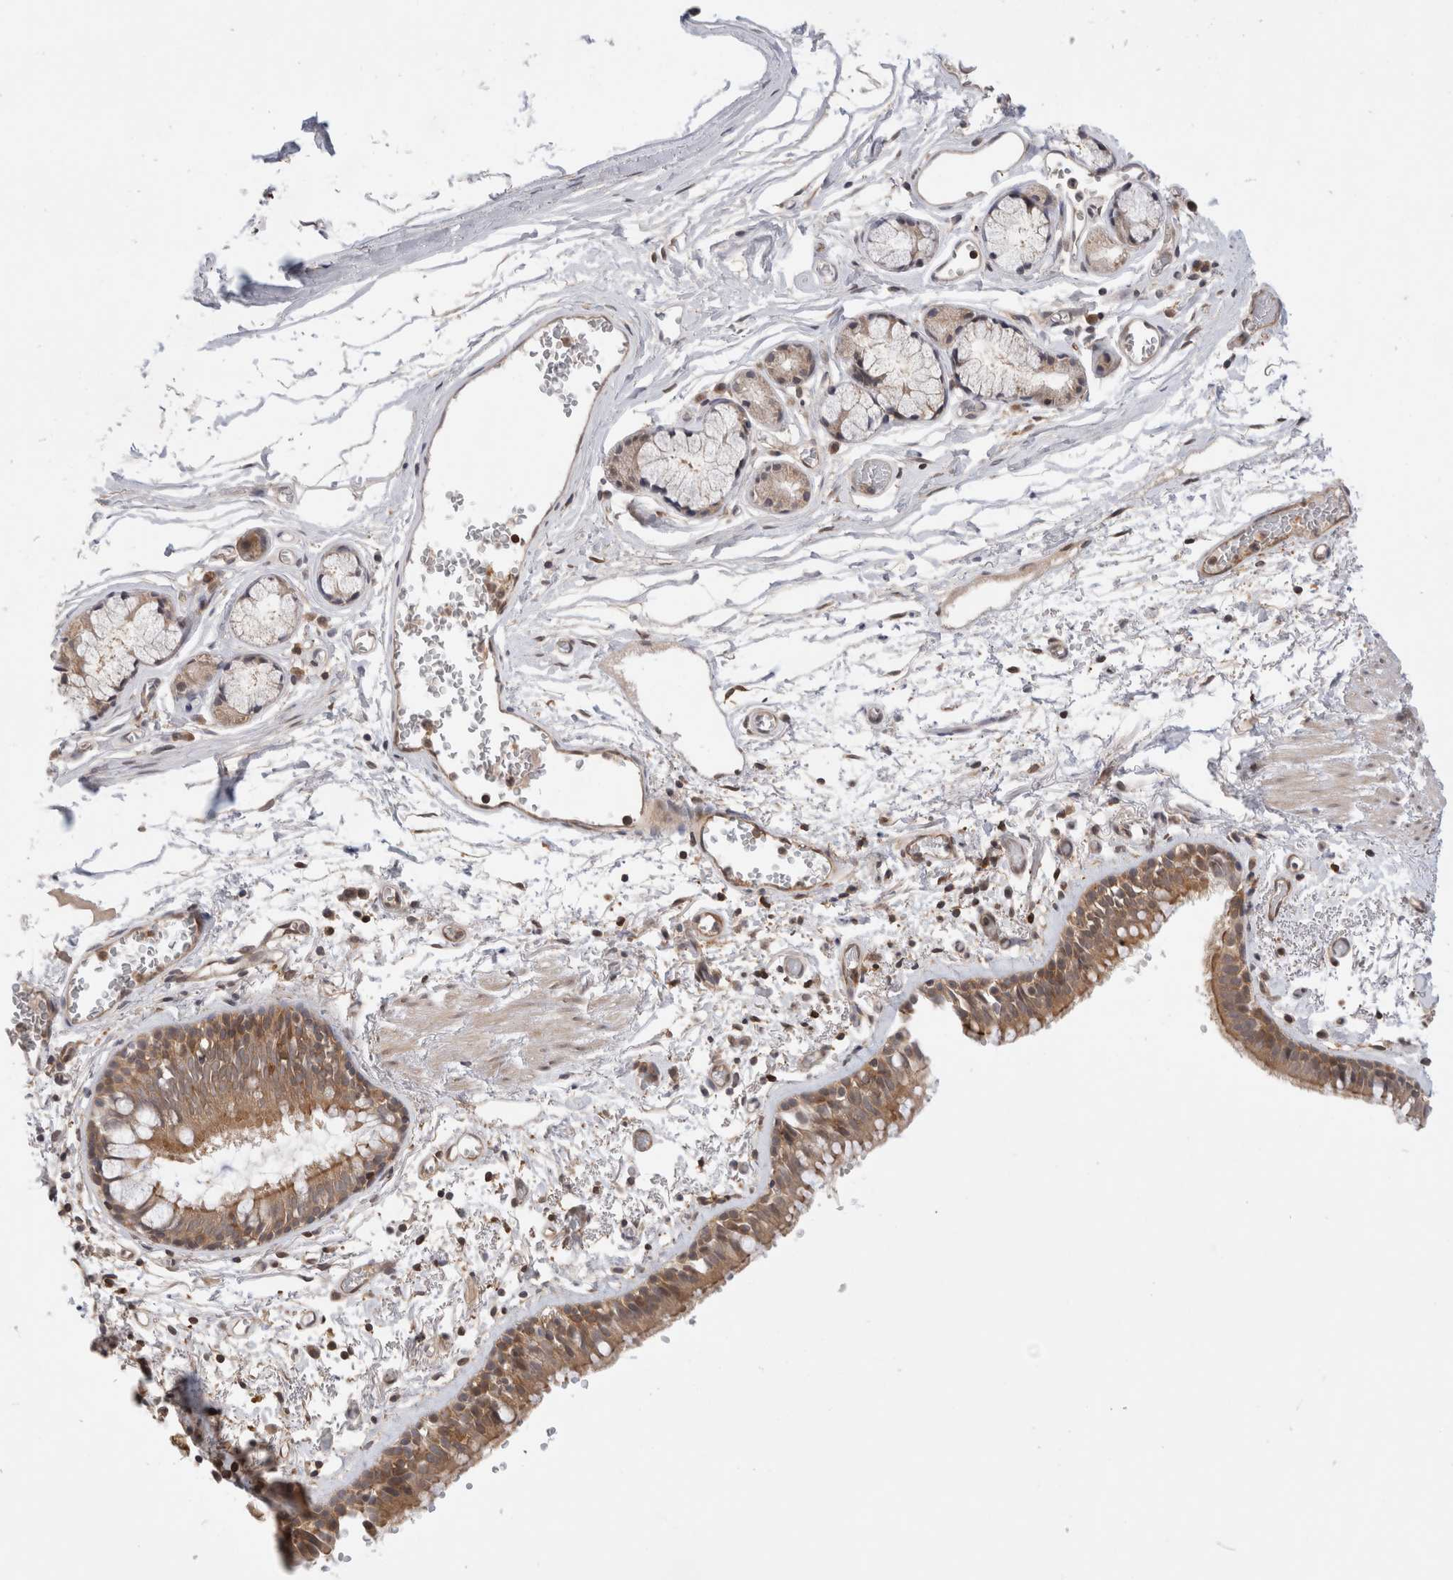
{"staining": {"intensity": "moderate", "quantity": "25%-75%", "location": "cytoplasmic/membranous"}, "tissue": "bronchus", "cell_type": "Respiratory epithelial cells", "image_type": "normal", "snomed": [{"axis": "morphology", "description": "Normal tissue, NOS"}, {"axis": "topography", "description": "Bronchus"}, {"axis": "topography", "description": "Lung"}], "caption": "Immunohistochemistry (IHC) micrograph of benign bronchus: bronchus stained using IHC displays medium levels of moderate protein expression localized specifically in the cytoplasmic/membranous of respiratory epithelial cells, appearing as a cytoplasmic/membranous brown color.", "gene": "NFKB1", "patient": {"sex": "male", "age": 56}}